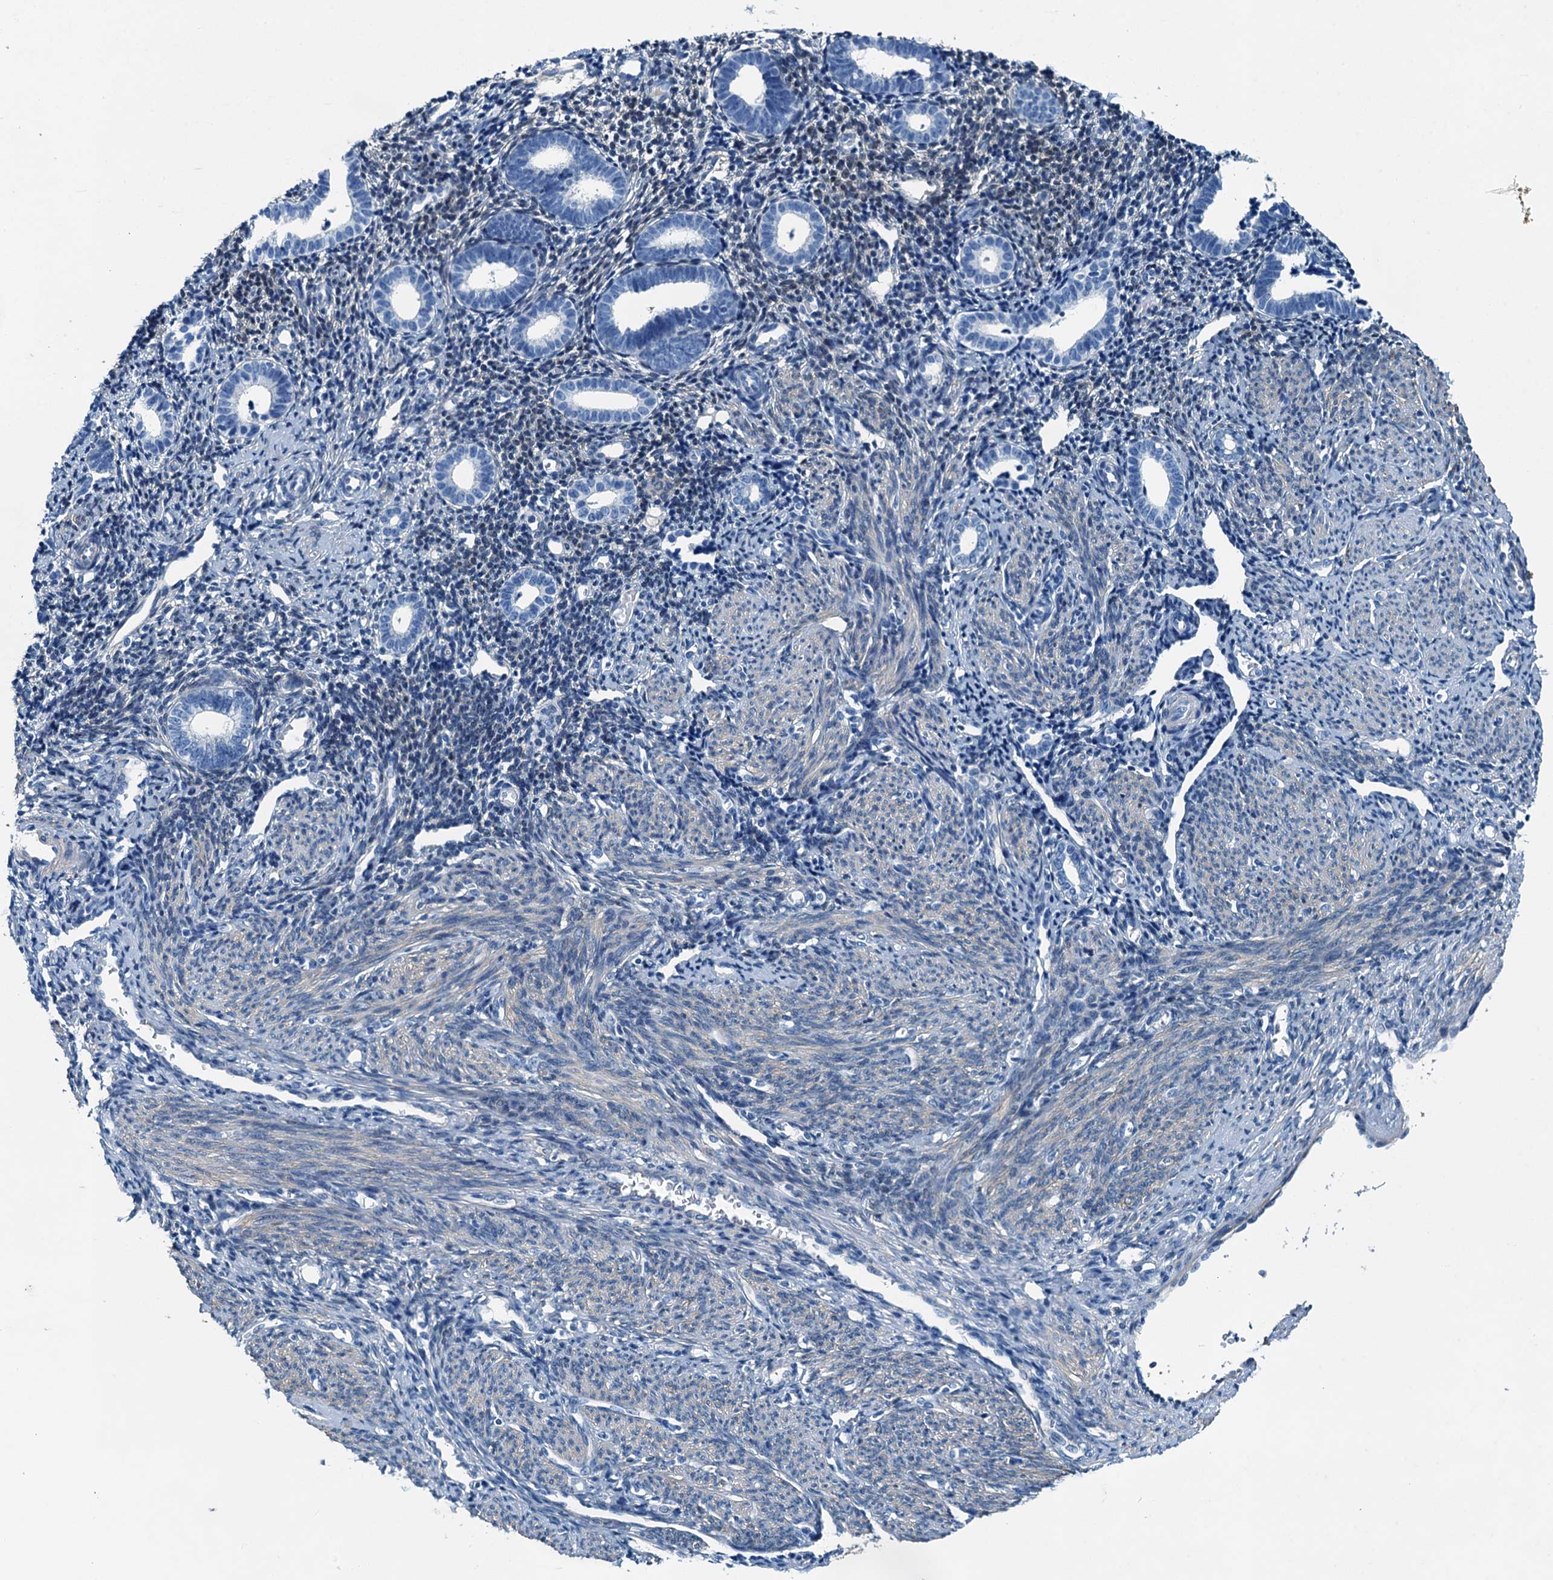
{"staining": {"intensity": "negative", "quantity": "none", "location": "none"}, "tissue": "endometrium", "cell_type": "Cells in endometrial stroma", "image_type": "normal", "snomed": [{"axis": "morphology", "description": "Normal tissue, NOS"}, {"axis": "topography", "description": "Endometrium"}], "caption": "Histopathology image shows no significant protein expression in cells in endometrial stroma of unremarkable endometrium. (Immunohistochemistry, brightfield microscopy, high magnification).", "gene": "RAB3IL1", "patient": {"sex": "female", "age": 56}}